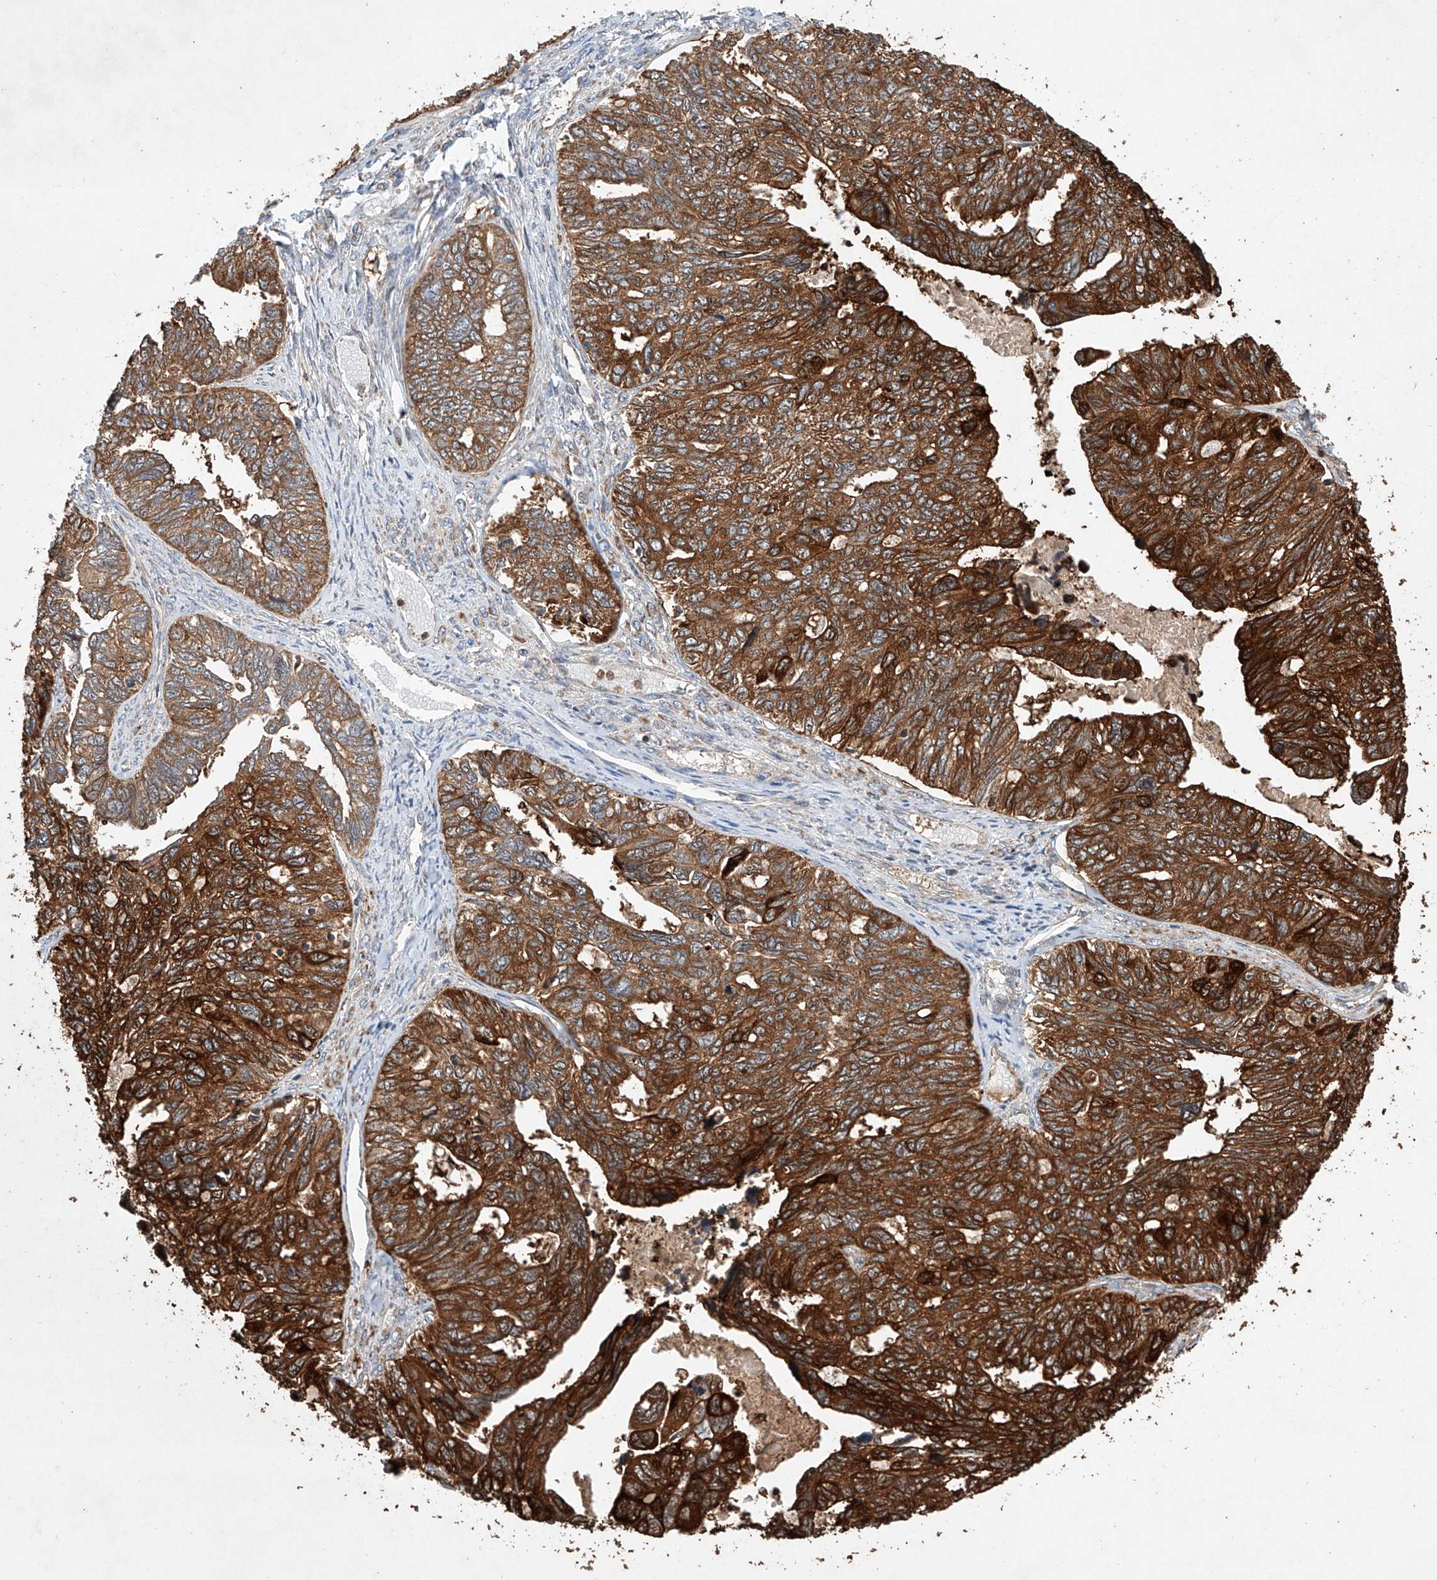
{"staining": {"intensity": "strong", "quantity": ">75%", "location": "cytoplasmic/membranous"}, "tissue": "ovarian cancer", "cell_type": "Tumor cells", "image_type": "cancer", "snomed": [{"axis": "morphology", "description": "Cystadenocarcinoma, serous, NOS"}, {"axis": "topography", "description": "Ovary"}], "caption": "Immunohistochemical staining of ovarian cancer (serous cystadenocarcinoma) displays high levels of strong cytoplasmic/membranous positivity in approximately >75% of tumor cells.", "gene": "TIMM23", "patient": {"sex": "female", "age": 79}}